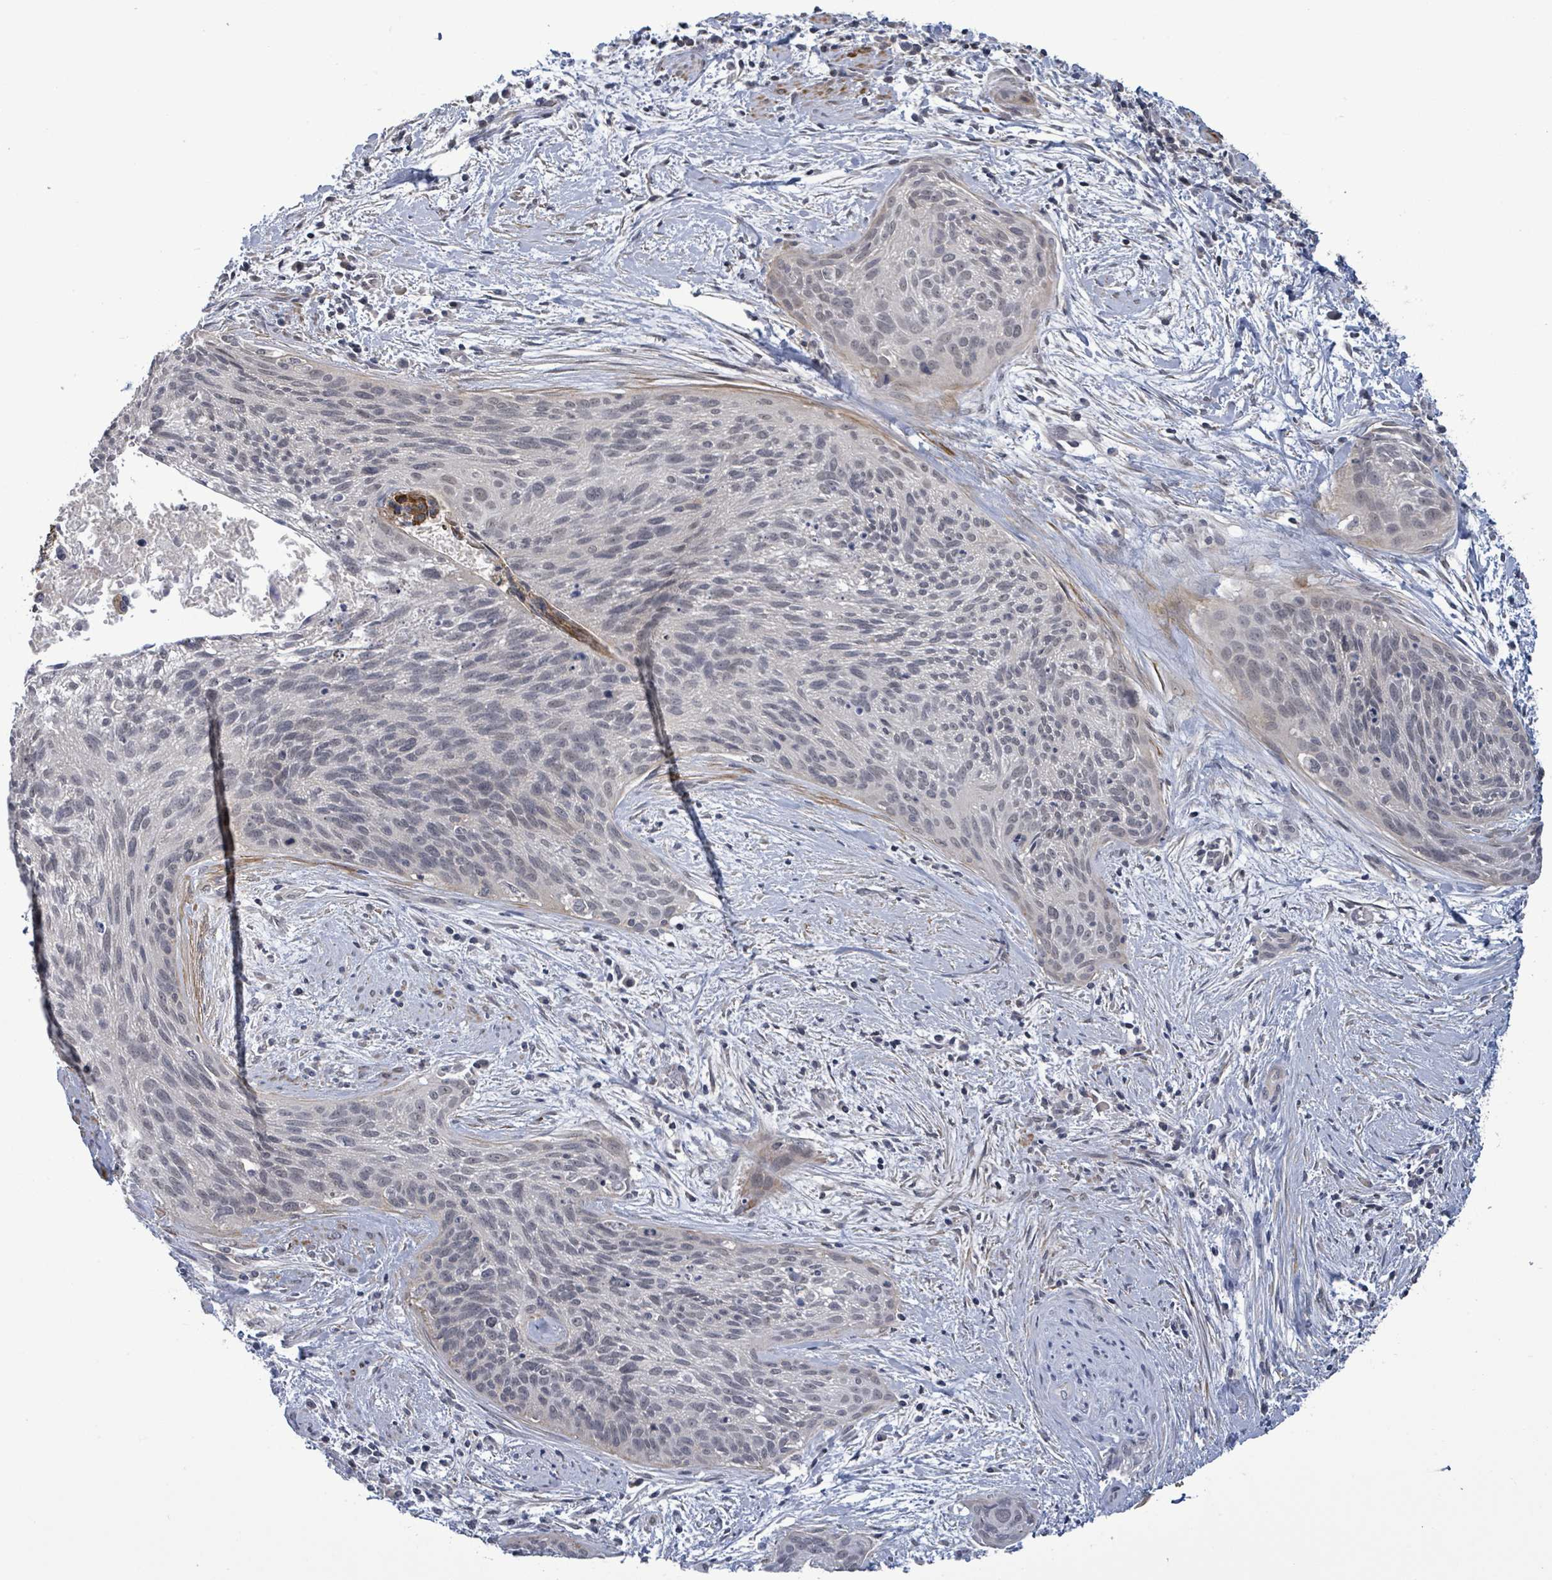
{"staining": {"intensity": "negative", "quantity": "none", "location": "none"}, "tissue": "cervical cancer", "cell_type": "Tumor cells", "image_type": "cancer", "snomed": [{"axis": "morphology", "description": "Squamous cell carcinoma, NOS"}, {"axis": "topography", "description": "Cervix"}], "caption": "IHC micrograph of cervical cancer (squamous cell carcinoma) stained for a protein (brown), which exhibits no expression in tumor cells. (DAB (3,3'-diaminobenzidine) immunohistochemistry (IHC), high magnification).", "gene": "AMMECR1", "patient": {"sex": "female", "age": 55}}